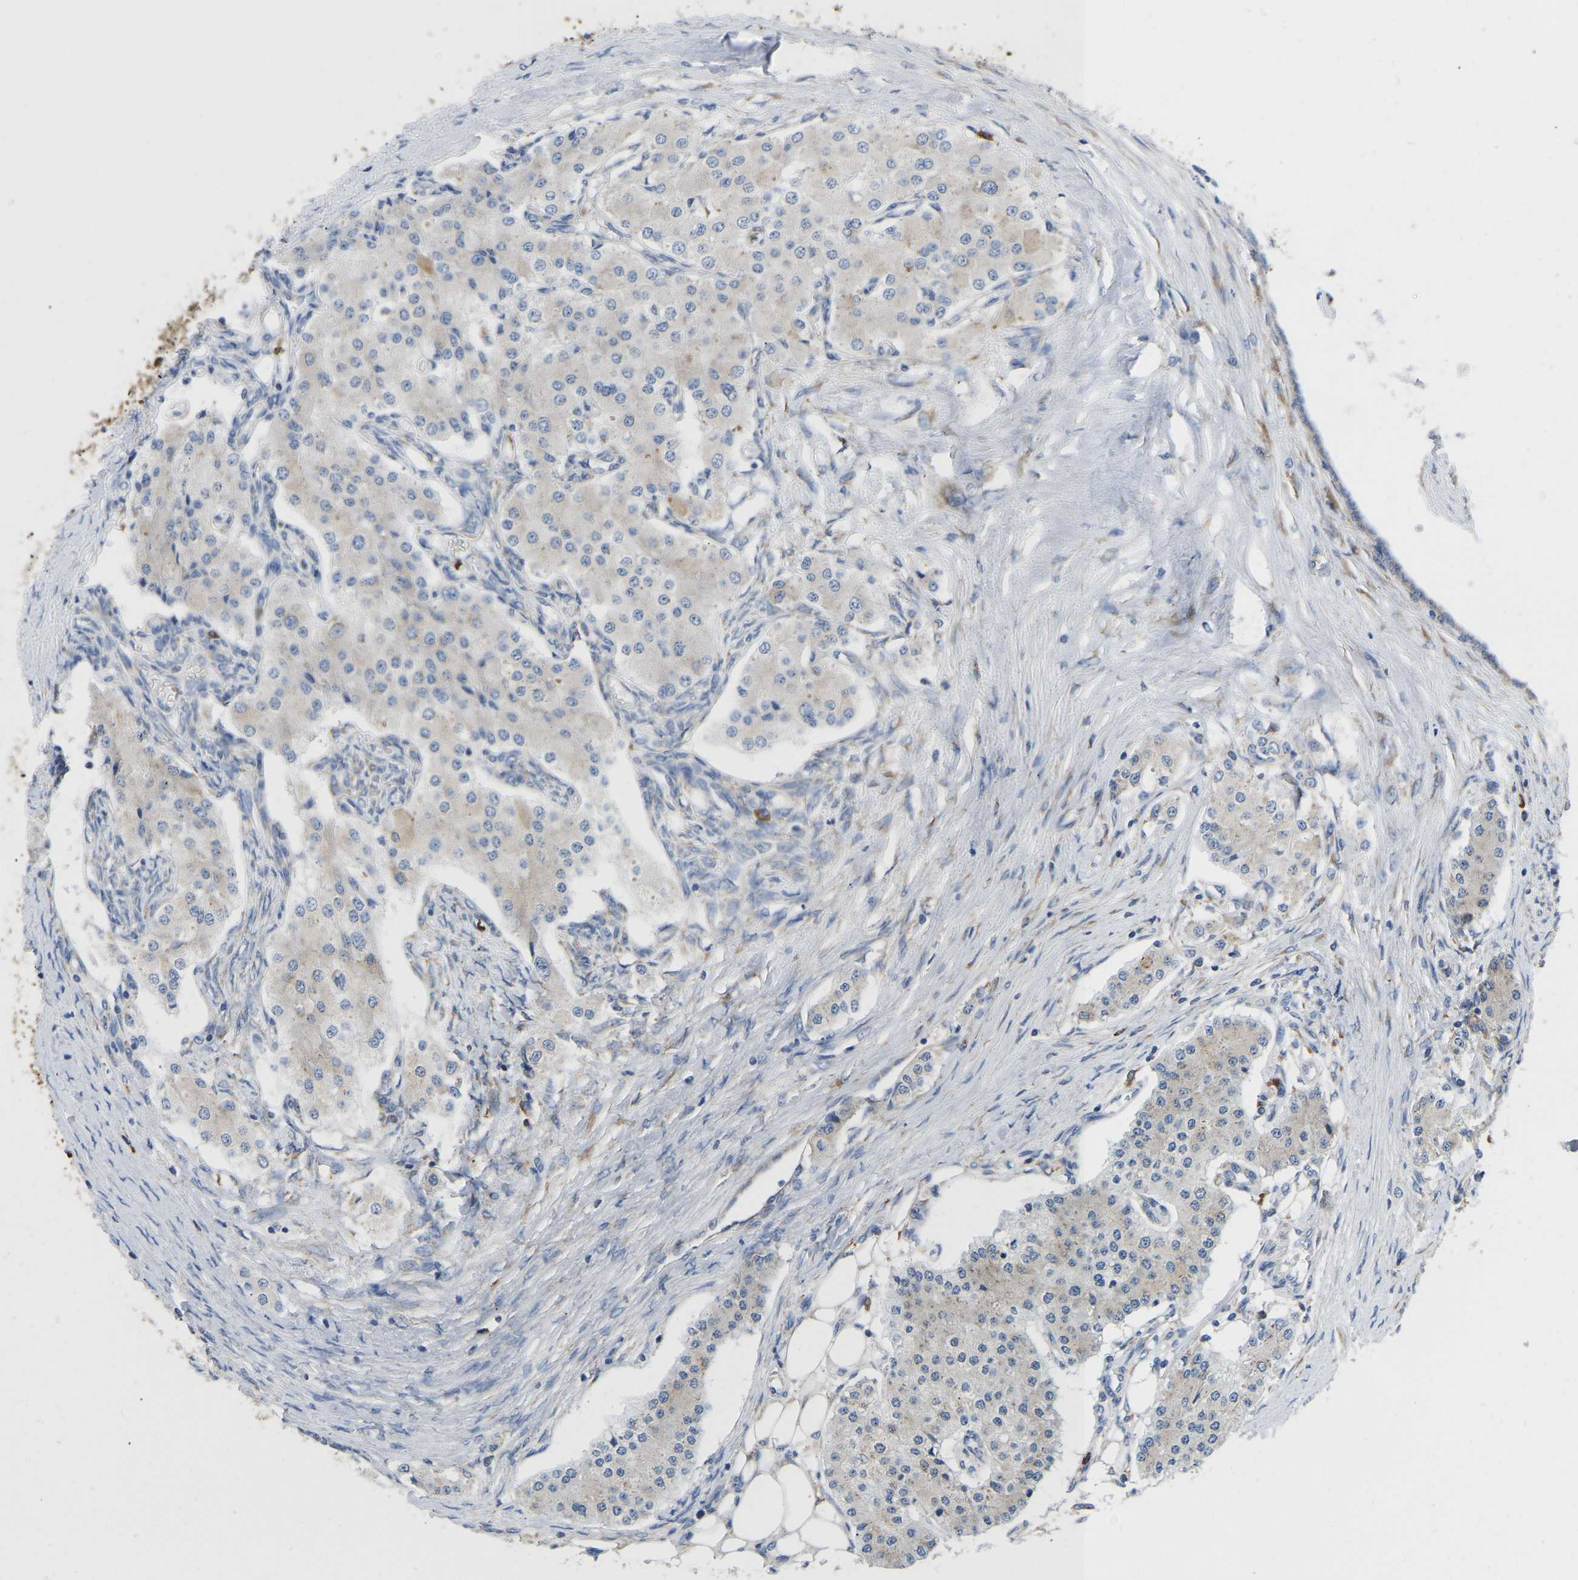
{"staining": {"intensity": "weak", "quantity": "<25%", "location": "cytoplasmic/membranous"}, "tissue": "carcinoid", "cell_type": "Tumor cells", "image_type": "cancer", "snomed": [{"axis": "morphology", "description": "Carcinoid, malignant, NOS"}, {"axis": "topography", "description": "Colon"}], "caption": "DAB immunohistochemical staining of human carcinoid (malignant) exhibits no significant expression in tumor cells.", "gene": "P4HB", "patient": {"sex": "female", "age": 52}}